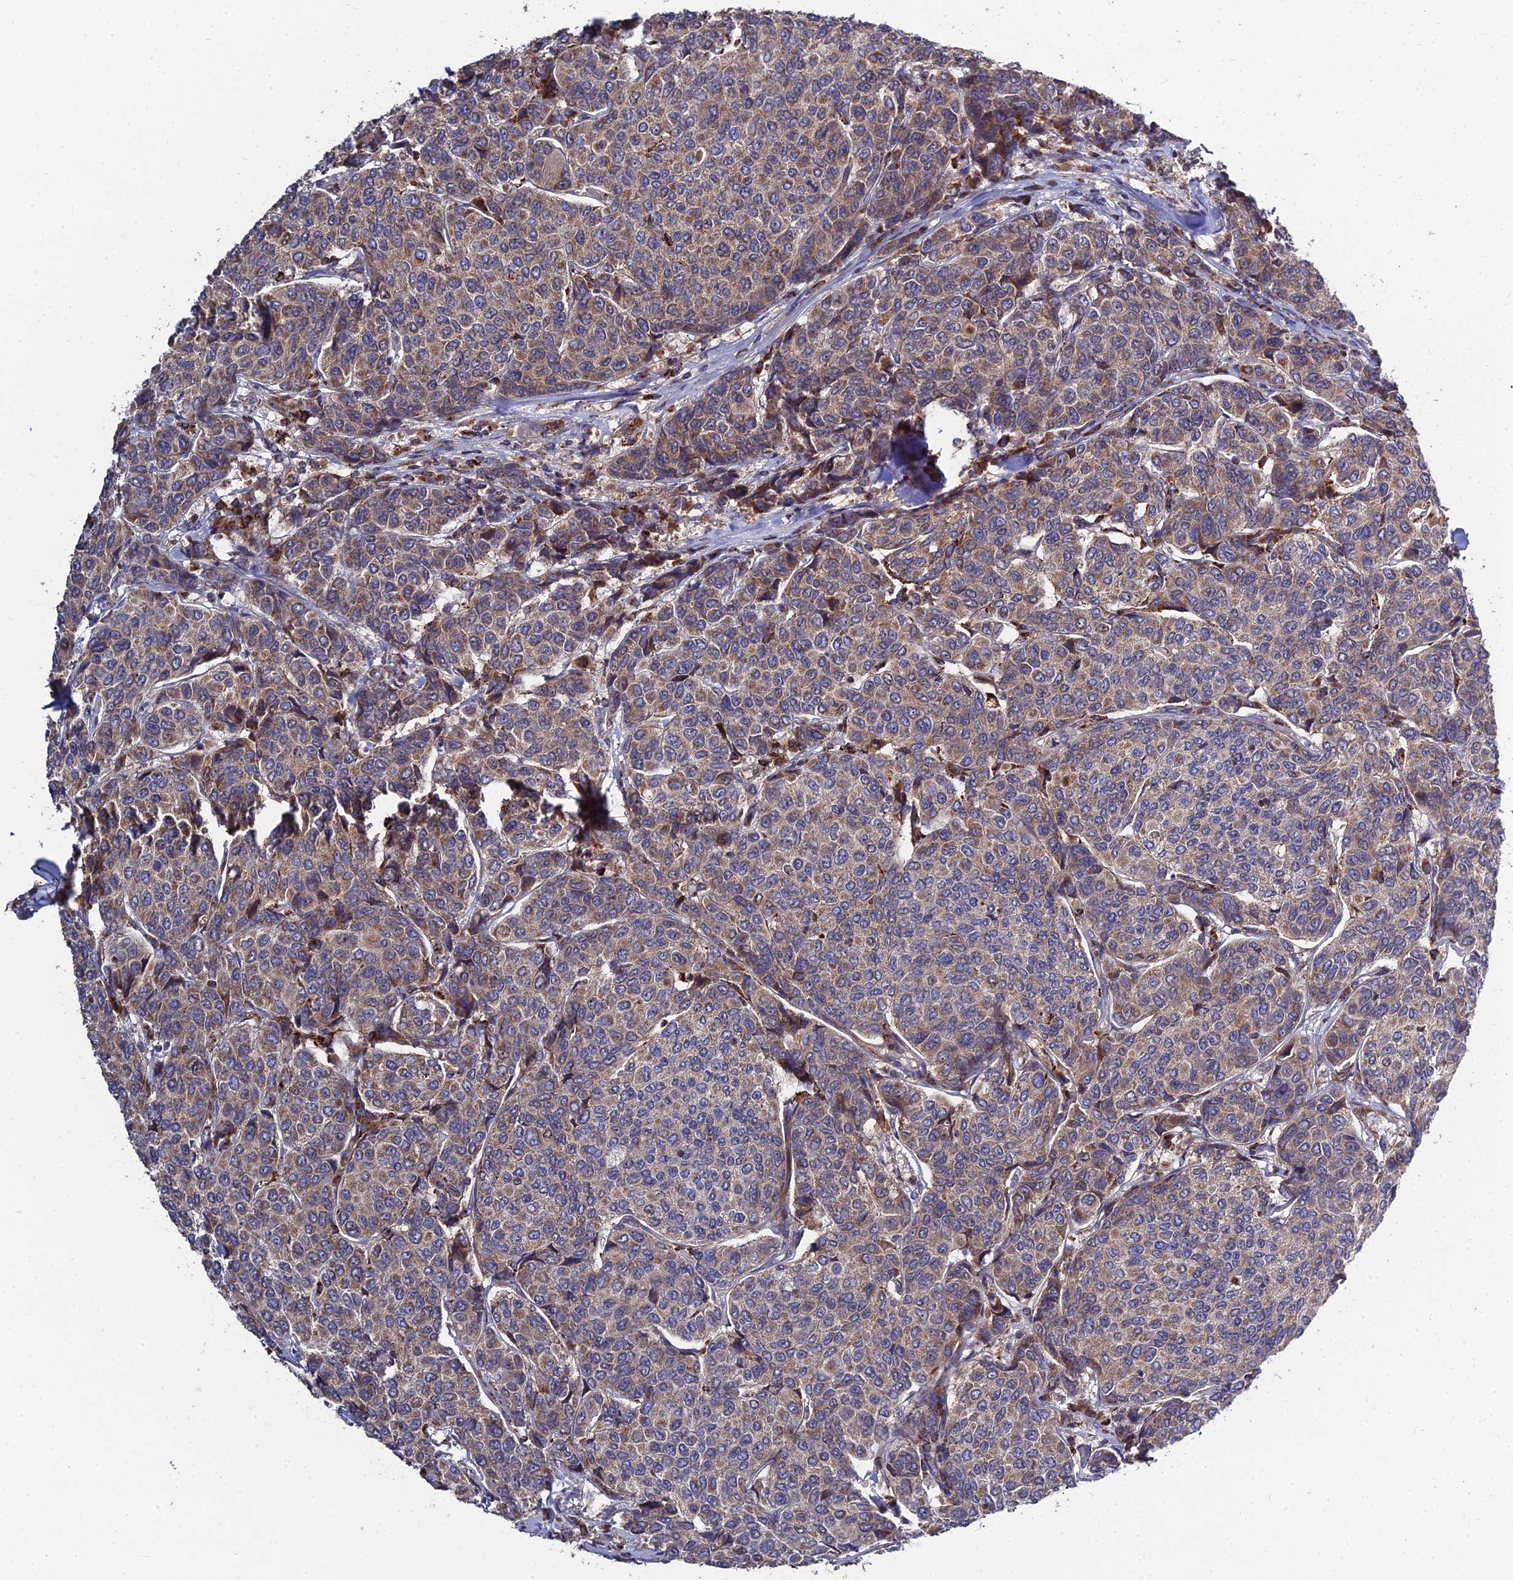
{"staining": {"intensity": "moderate", "quantity": ">75%", "location": "cytoplasmic/membranous"}, "tissue": "breast cancer", "cell_type": "Tumor cells", "image_type": "cancer", "snomed": [{"axis": "morphology", "description": "Duct carcinoma"}, {"axis": "topography", "description": "Breast"}], "caption": "Protein expression by immunohistochemistry demonstrates moderate cytoplasmic/membranous positivity in about >75% of tumor cells in breast cancer (infiltrating ductal carcinoma). (DAB (3,3'-diaminobenzidine) = brown stain, brightfield microscopy at high magnification).", "gene": "RIC8B", "patient": {"sex": "female", "age": 55}}